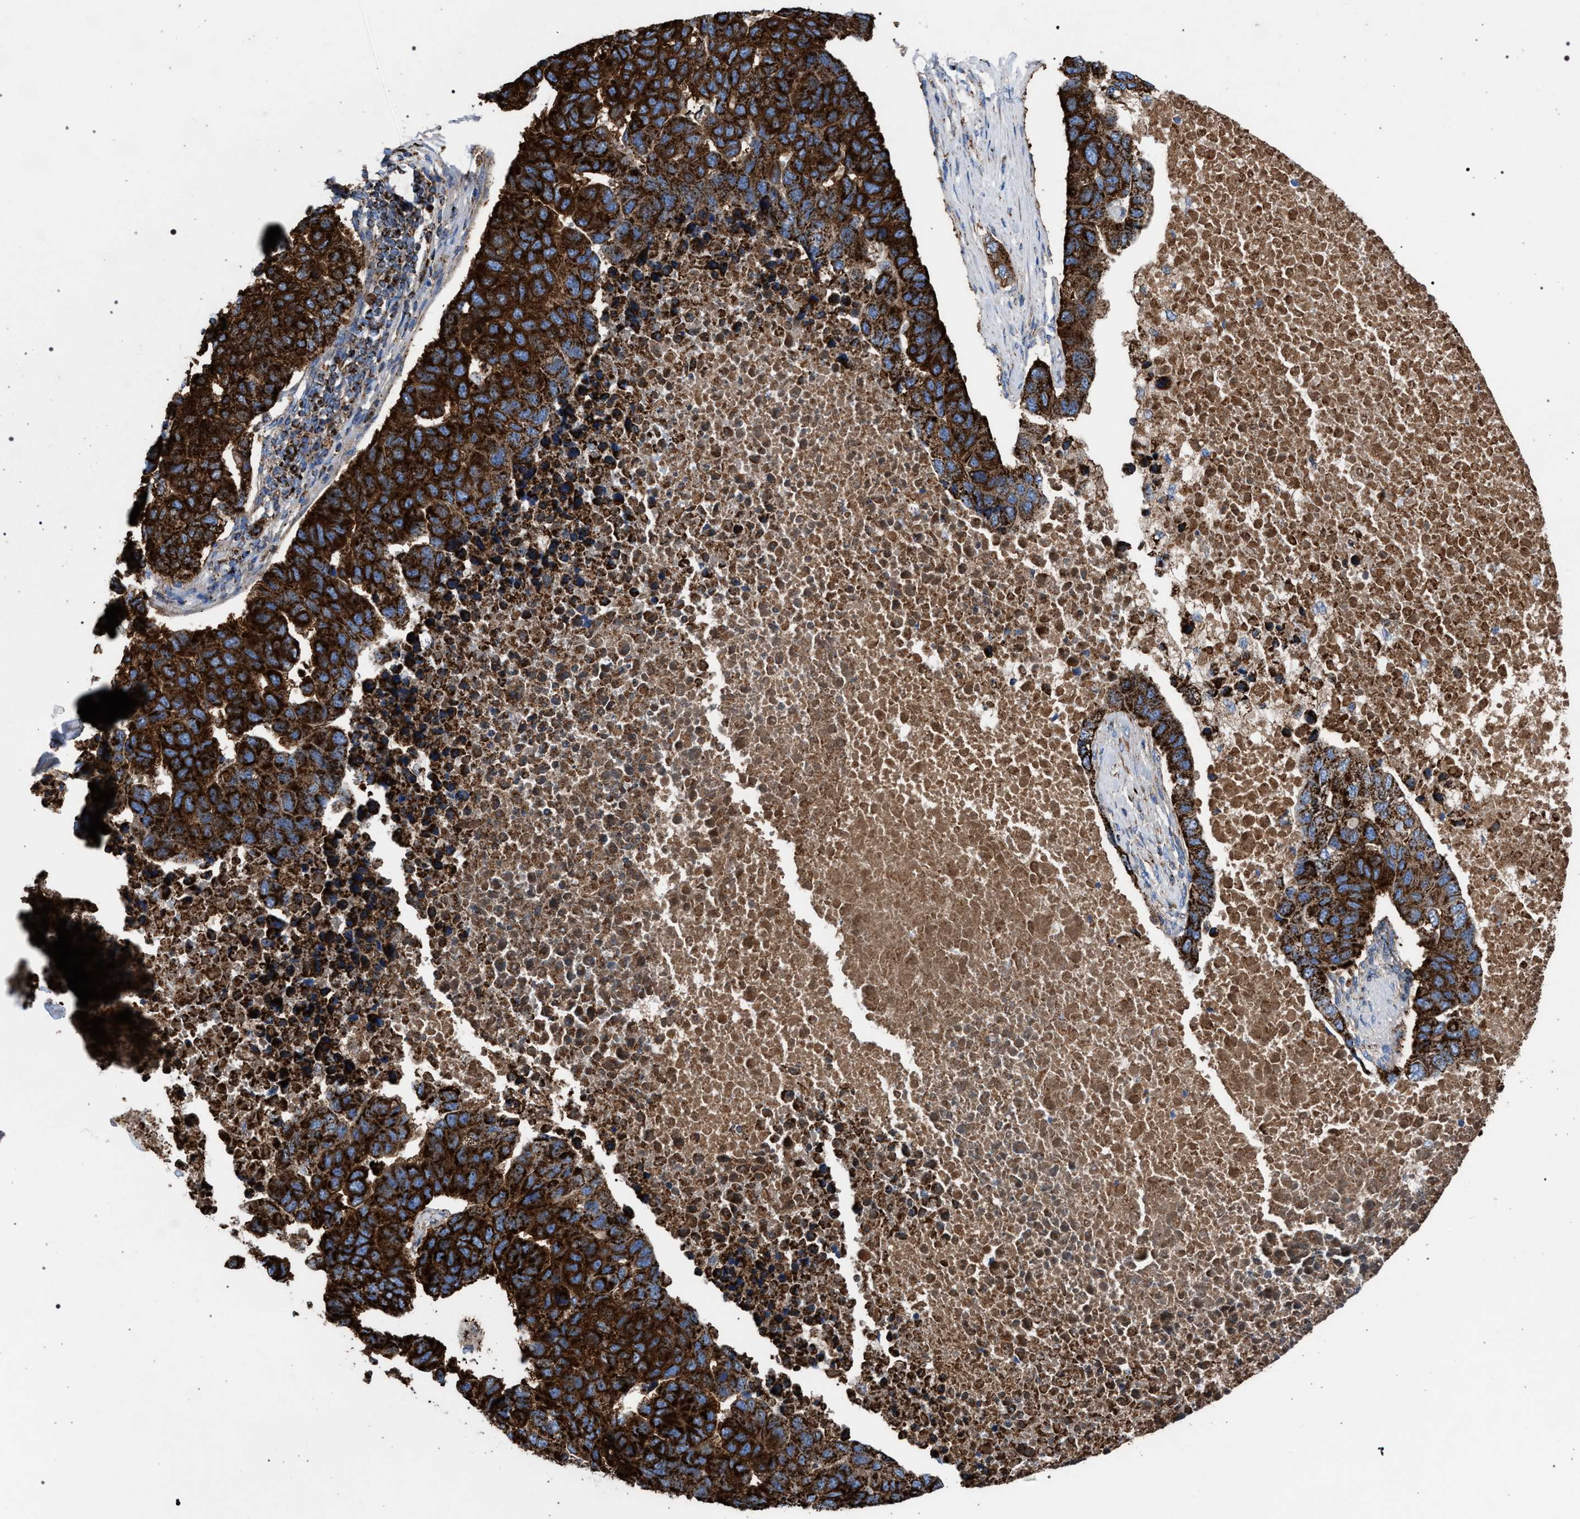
{"staining": {"intensity": "strong", "quantity": ">75%", "location": "cytoplasmic/membranous"}, "tissue": "pancreatic cancer", "cell_type": "Tumor cells", "image_type": "cancer", "snomed": [{"axis": "morphology", "description": "Adenocarcinoma, NOS"}, {"axis": "topography", "description": "Pancreas"}], "caption": "Immunohistochemistry histopathology image of human adenocarcinoma (pancreatic) stained for a protein (brown), which shows high levels of strong cytoplasmic/membranous positivity in approximately >75% of tumor cells.", "gene": "VPS13A", "patient": {"sex": "female", "age": 61}}